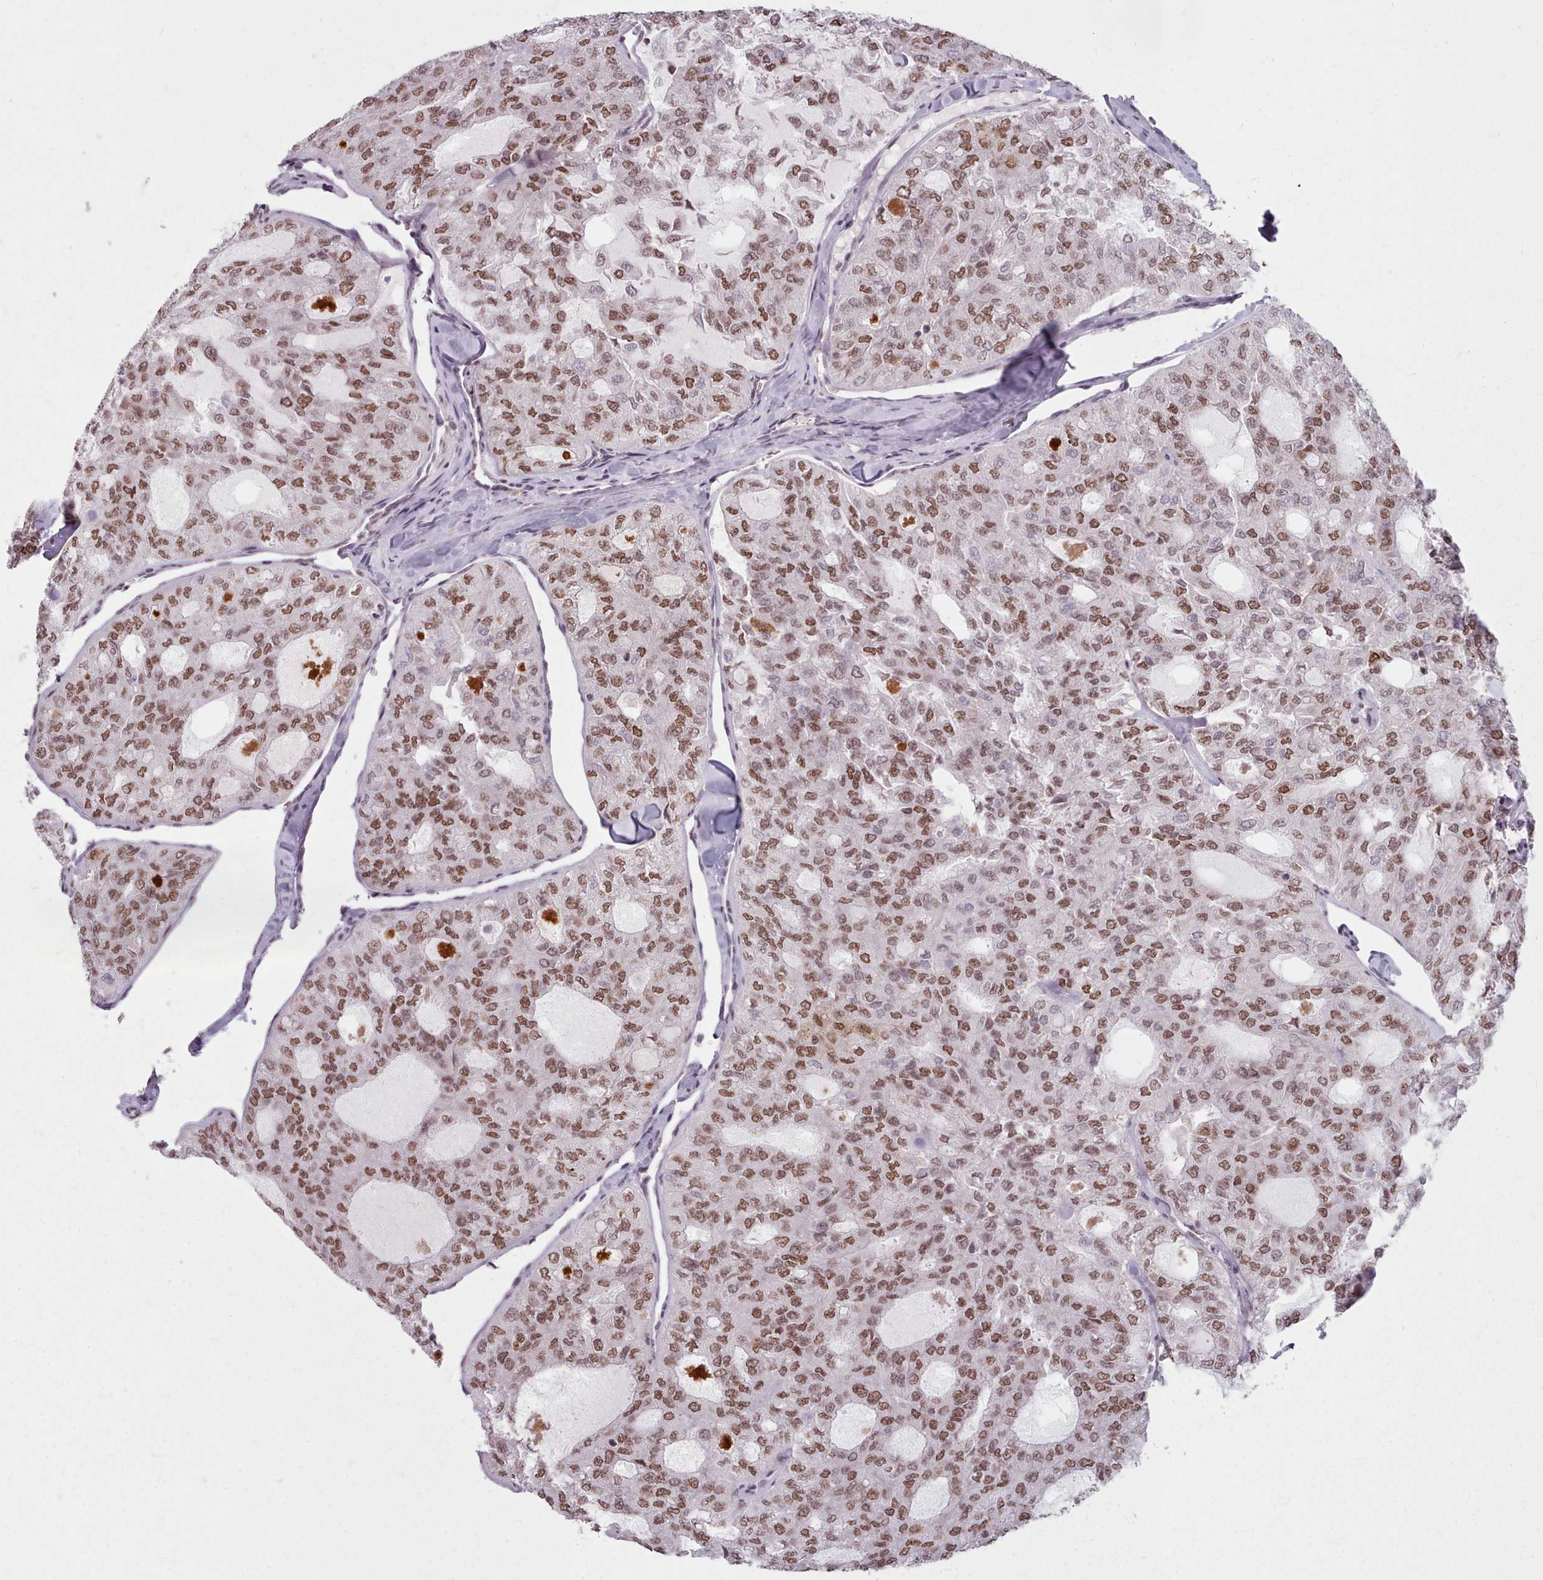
{"staining": {"intensity": "moderate", "quantity": ">75%", "location": "nuclear"}, "tissue": "thyroid cancer", "cell_type": "Tumor cells", "image_type": "cancer", "snomed": [{"axis": "morphology", "description": "Follicular adenoma carcinoma, NOS"}, {"axis": "topography", "description": "Thyroid gland"}], "caption": "Approximately >75% of tumor cells in human thyroid follicular adenoma carcinoma exhibit moderate nuclear protein staining as visualized by brown immunohistochemical staining.", "gene": "SRRM1", "patient": {"sex": "male", "age": 75}}